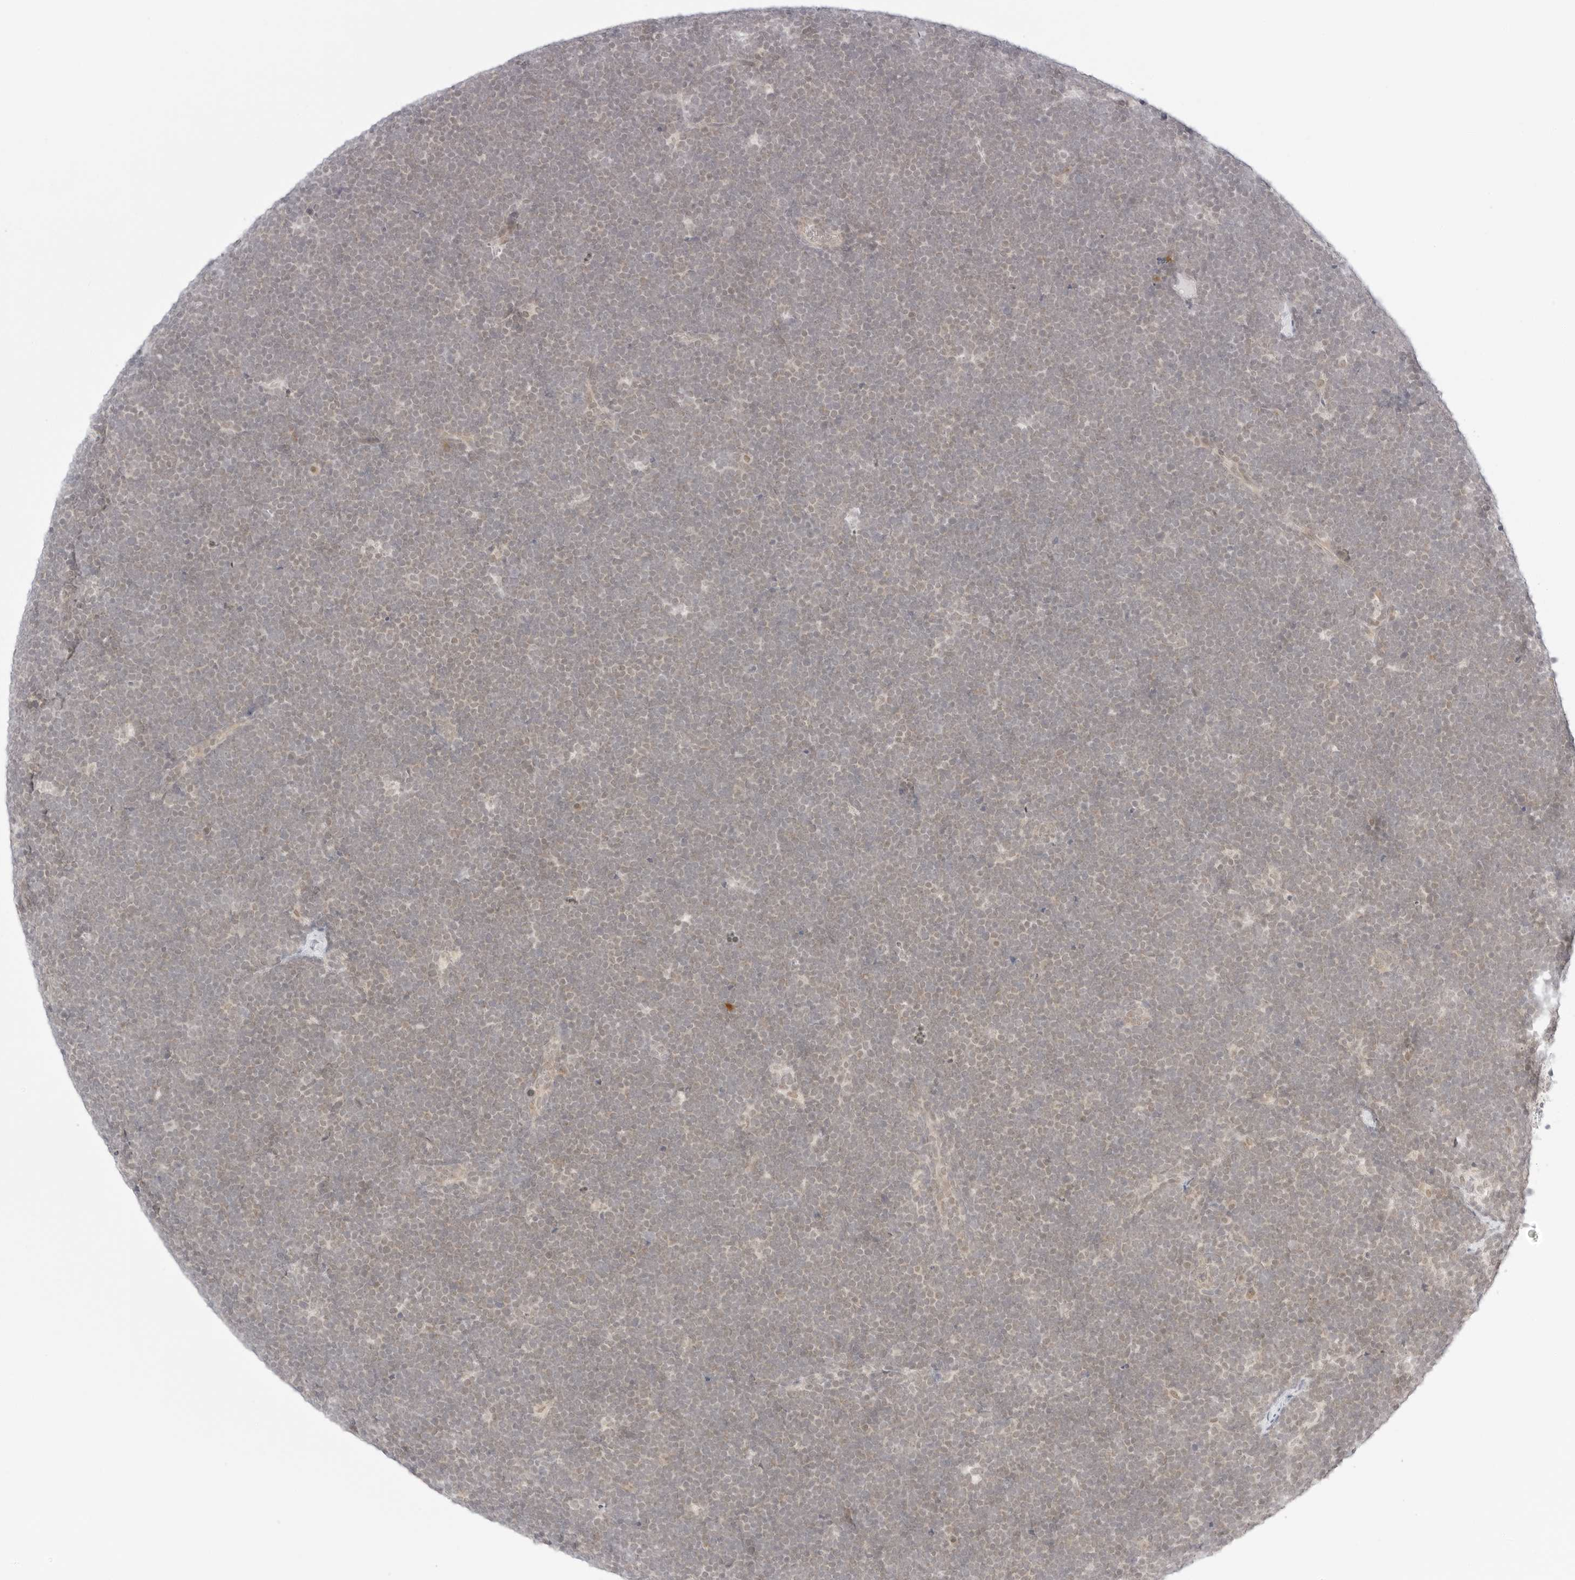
{"staining": {"intensity": "negative", "quantity": "none", "location": "none"}, "tissue": "lymphoma", "cell_type": "Tumor cells", "image_type": "cancer", "snomed": [{"axis": "morphology", "description": "Malignant lymphoma, non-Hodgkin's type, High grade"}, {"axis": "topography", "description": "Lymph node"}], "caption": "High power microscopy histopathology image of an immunohistochemistry image of lymphoma, revealing no significant expression in tumor cells.", "gene": "POLR3C", "patient": {"sex": "male", "age": 13}}